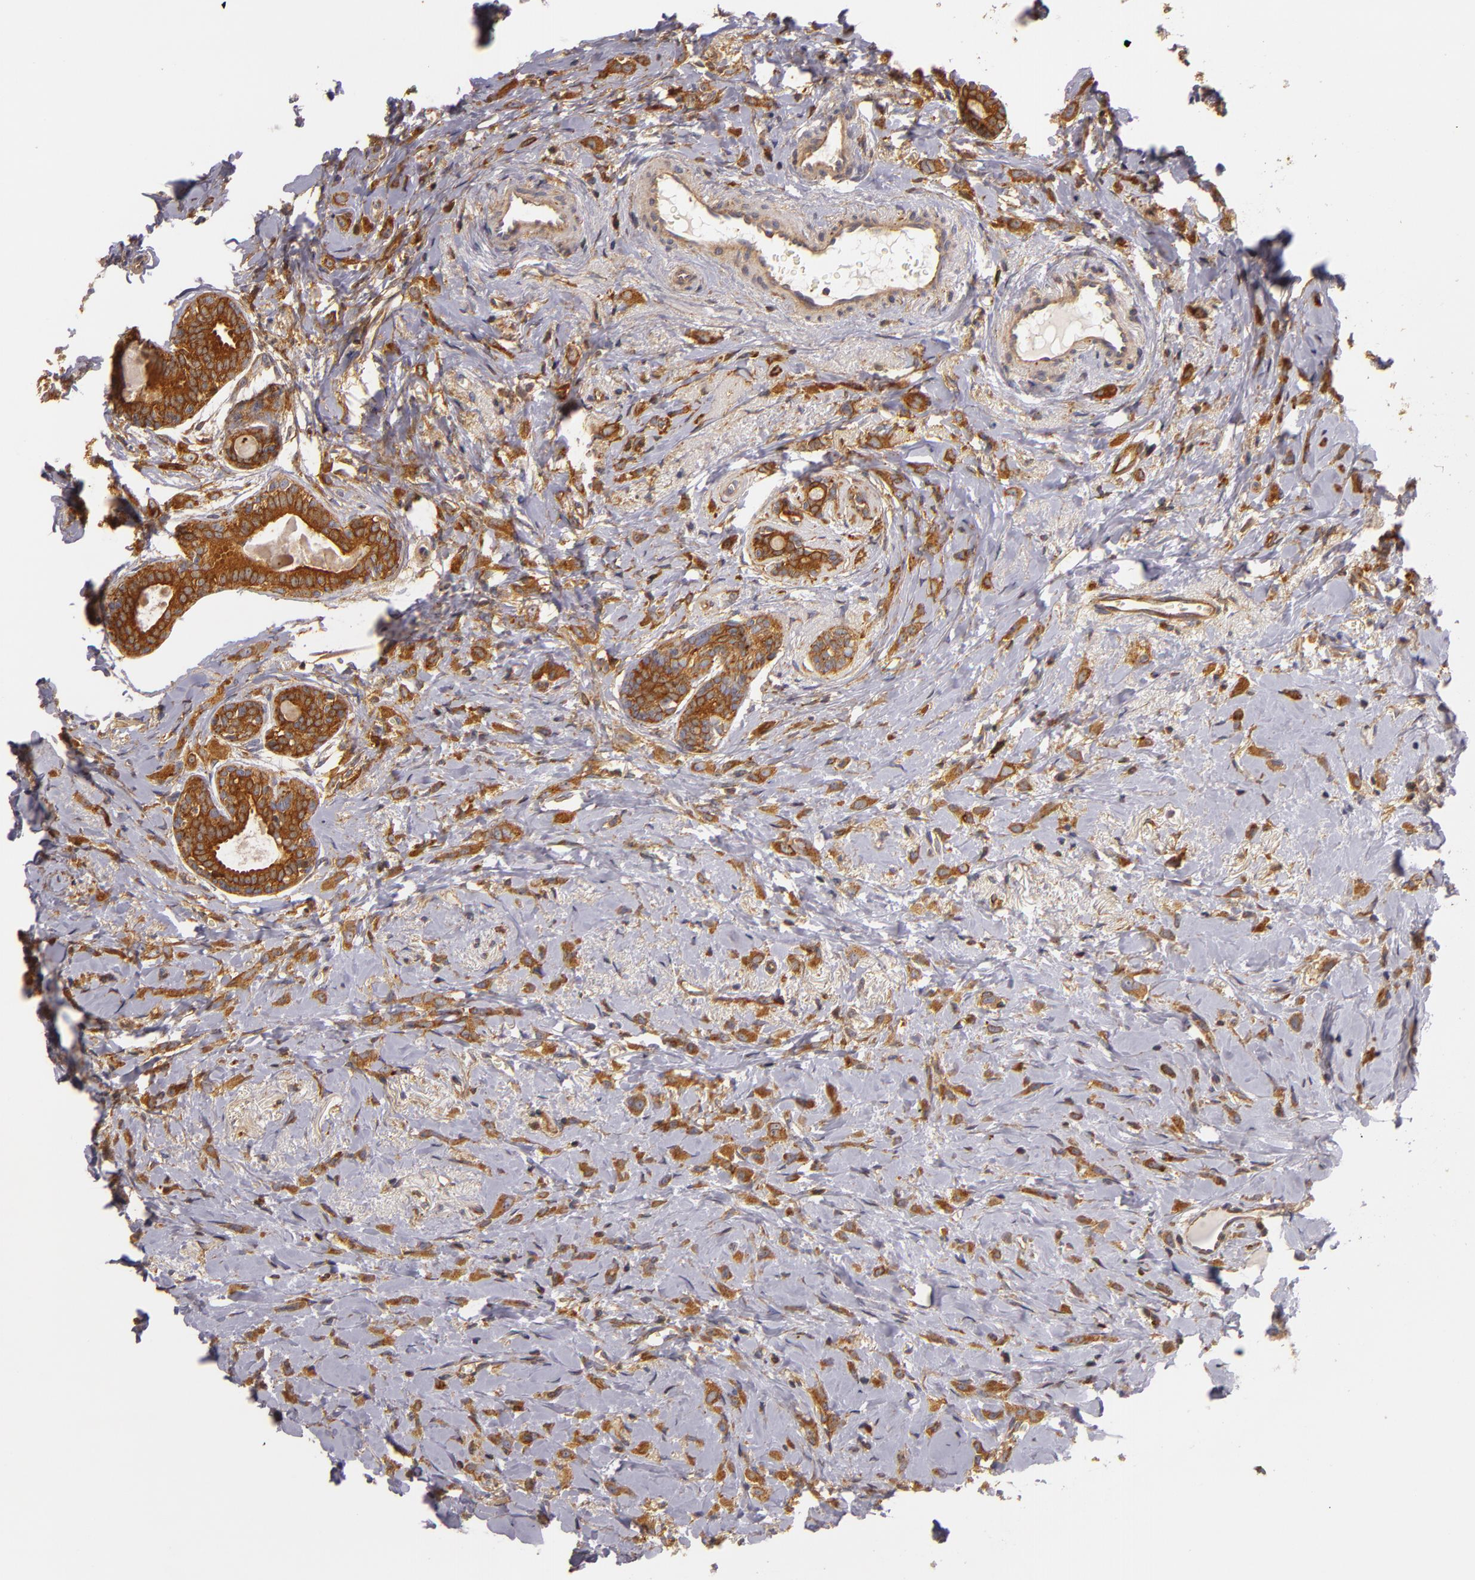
{"staining": {"intensity": "strong", "quantity": ">75%", "location": "cytoplasmic/membranous"}, "tissue": "breast cancer", "cell_type": "Tumor cells", "image_type": "cancer", "snomed": [{"axis": "morphology", "description": "Lobular carcinoma"}, {"axis": "topography", "description": "Breast"}], "caption": "Breast cancer (lobular carcinoma) stained with DAB (3,3'-diaminobenzidine) immunohistochemistry (IHC) shows high levels of strong cytoplasmic/membranous staining in about >75% of tumor cells.", "gene": "TOM1", "patient": {"sex": "female", "age": 57}}